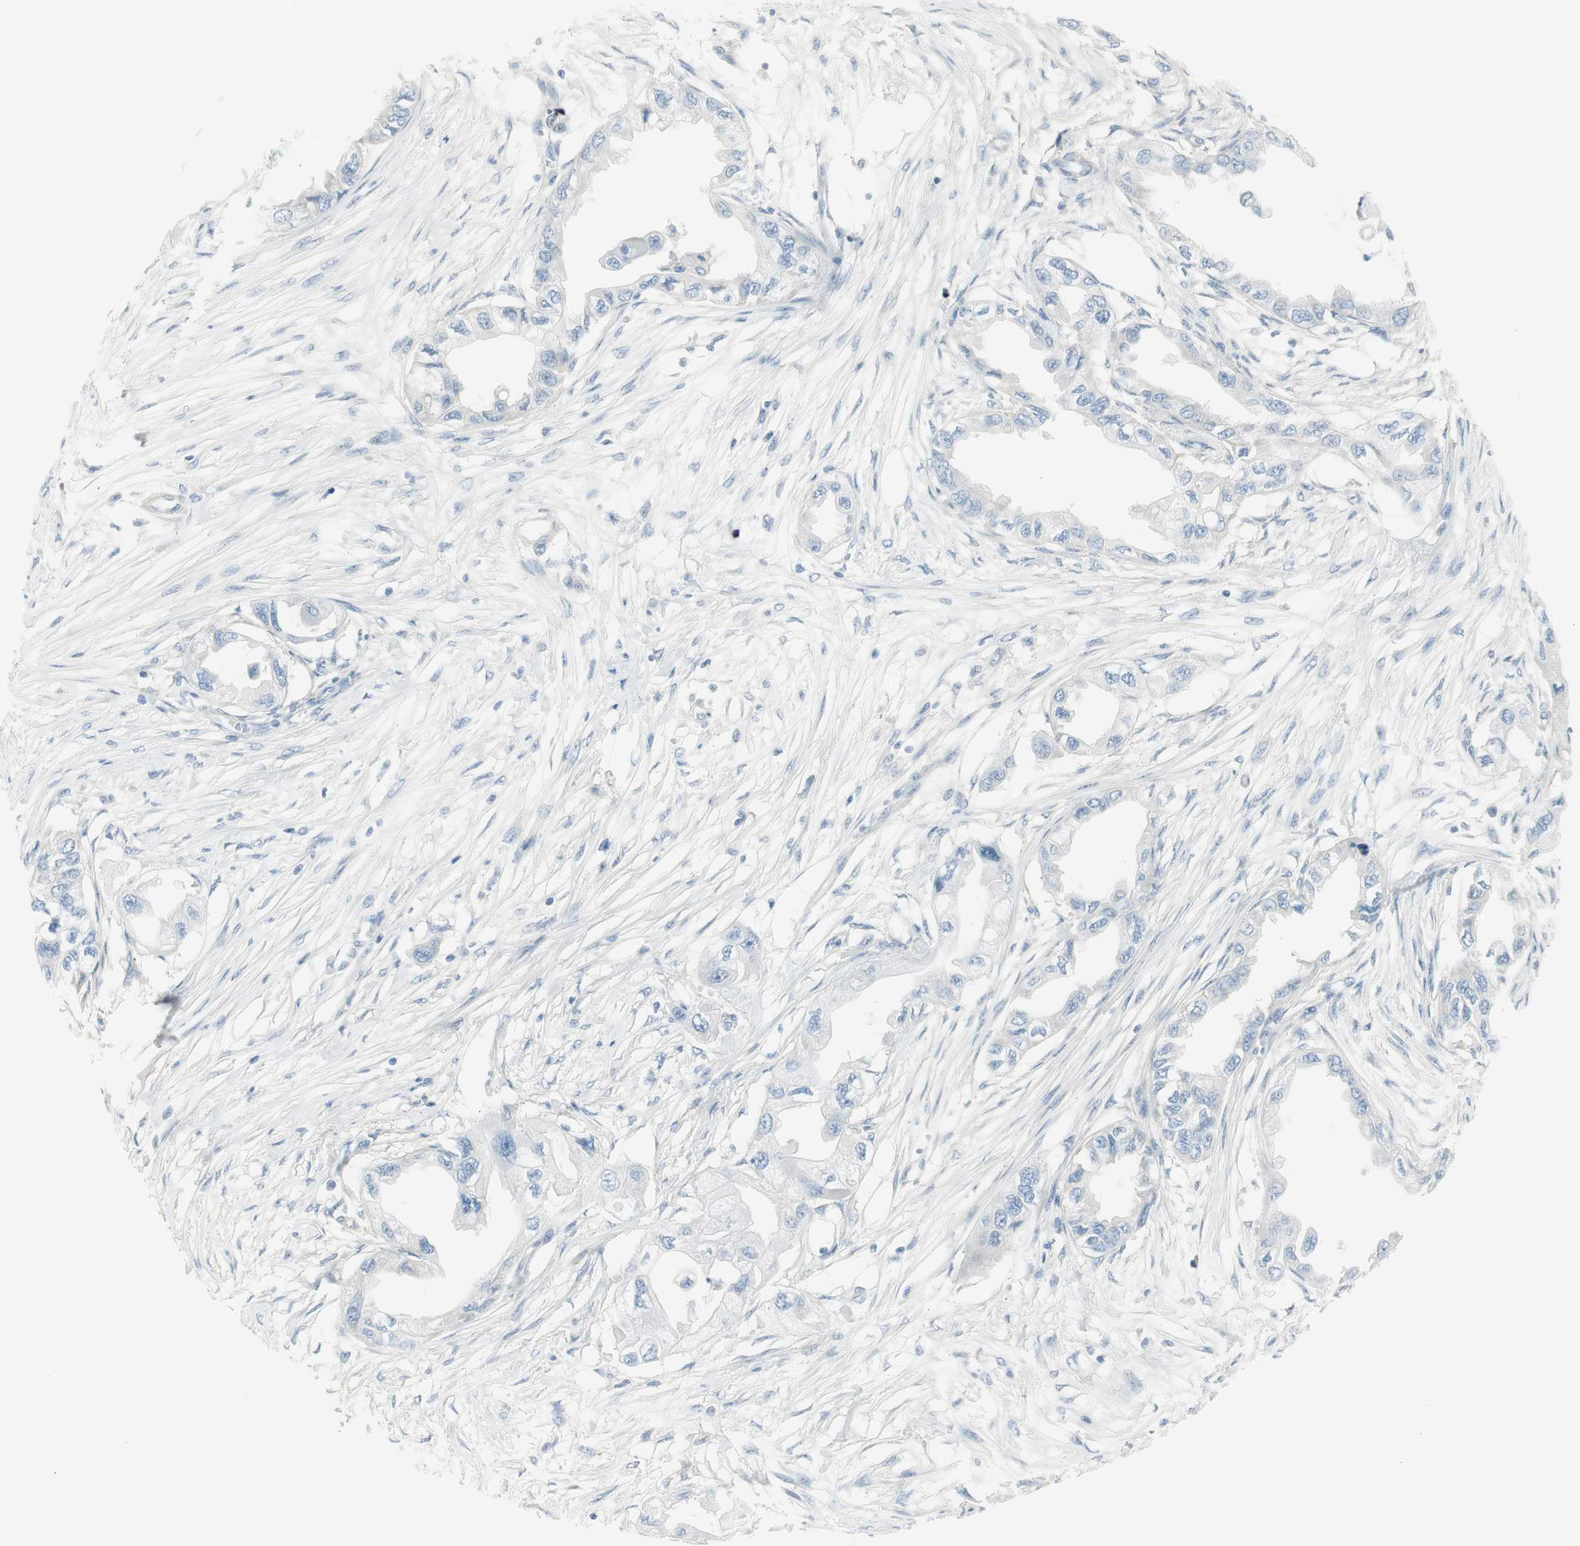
{"staining": {"intensity": "negative", "quantity": "none", "location": "none"}, "tissue": "endometrial cancer", "cell_type": "Tumor cells", "image_type": "cancer", "snomed": [{"axis": "morphology", "description": "Adenocarcinoma, NOS"}, {"axis": "topography", "description": "Endometrium"}], "caption": "DAB immunohistochemical staining of endometrial adenocarcinoma reveals no significant positivity in tumor cells. (DAB (3,3'-diaminobenzidine) immunohistochemistry visualized using brightfield microscopy, high magnification).", "gene": "CACNA2D1", "patient": {"sex": "female", "age": 67}}